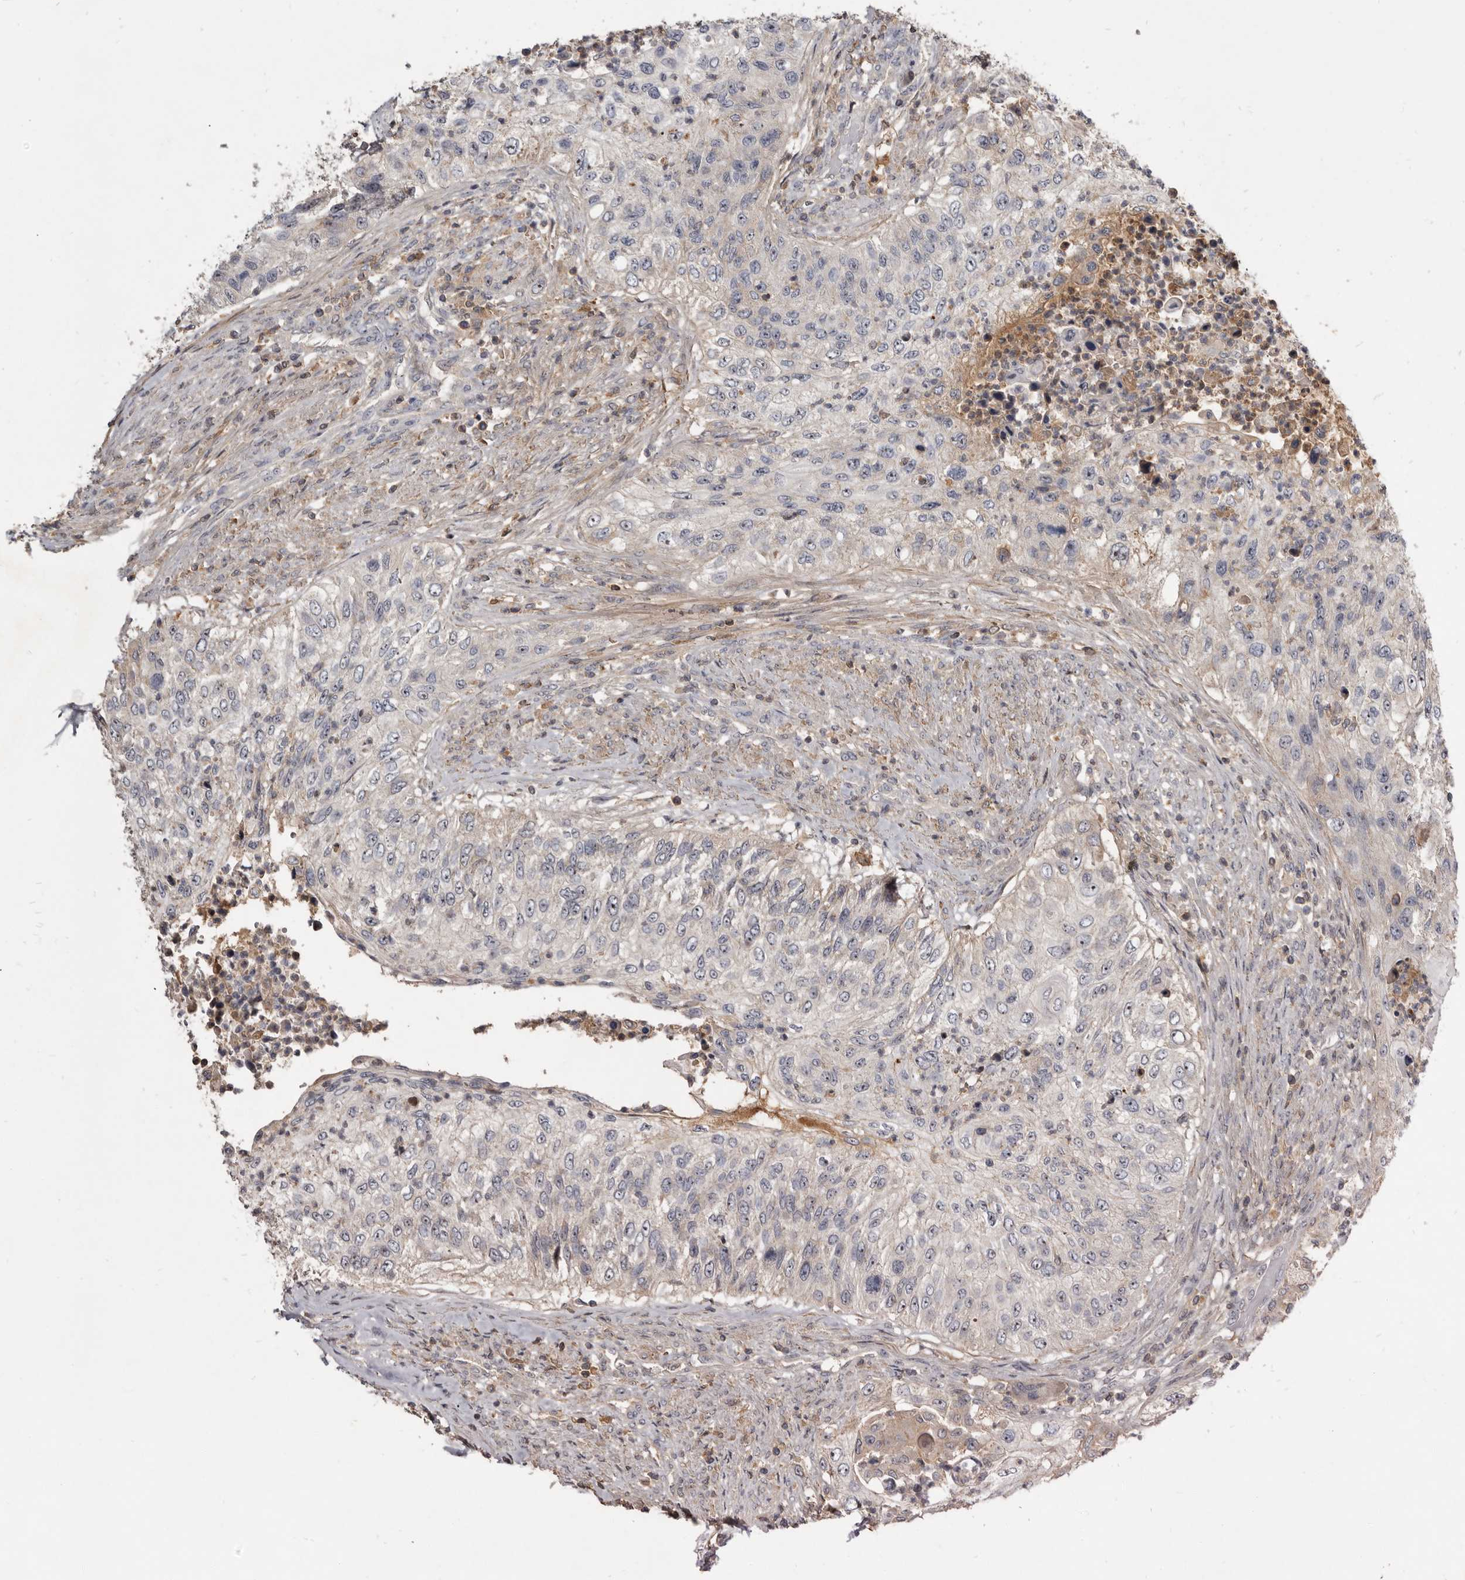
{"staining": {"intensity": "negative", "quantity": "none", "location": "none"}, "tissue": "urothelial cancer", "cell_type": "Tumor cells", "image_type": "cancer", "snomed": [{"axis": "morphology", "description": "Urothelial carcinoma, High grade"}, {"axis": "topography", "description": "Urinary bladder"}], "caption": "Immunohistochemistry photomicrograph of neoplastic tissue: human high-grade urothelial carcinoma stained with DAB shows no significant protein positivity in tumor cells. (Immunohistochemistry, brightfield microscopy, high magnification).", "gene": "TTC39A", "patient": {"sex": "female", "age": 60}}